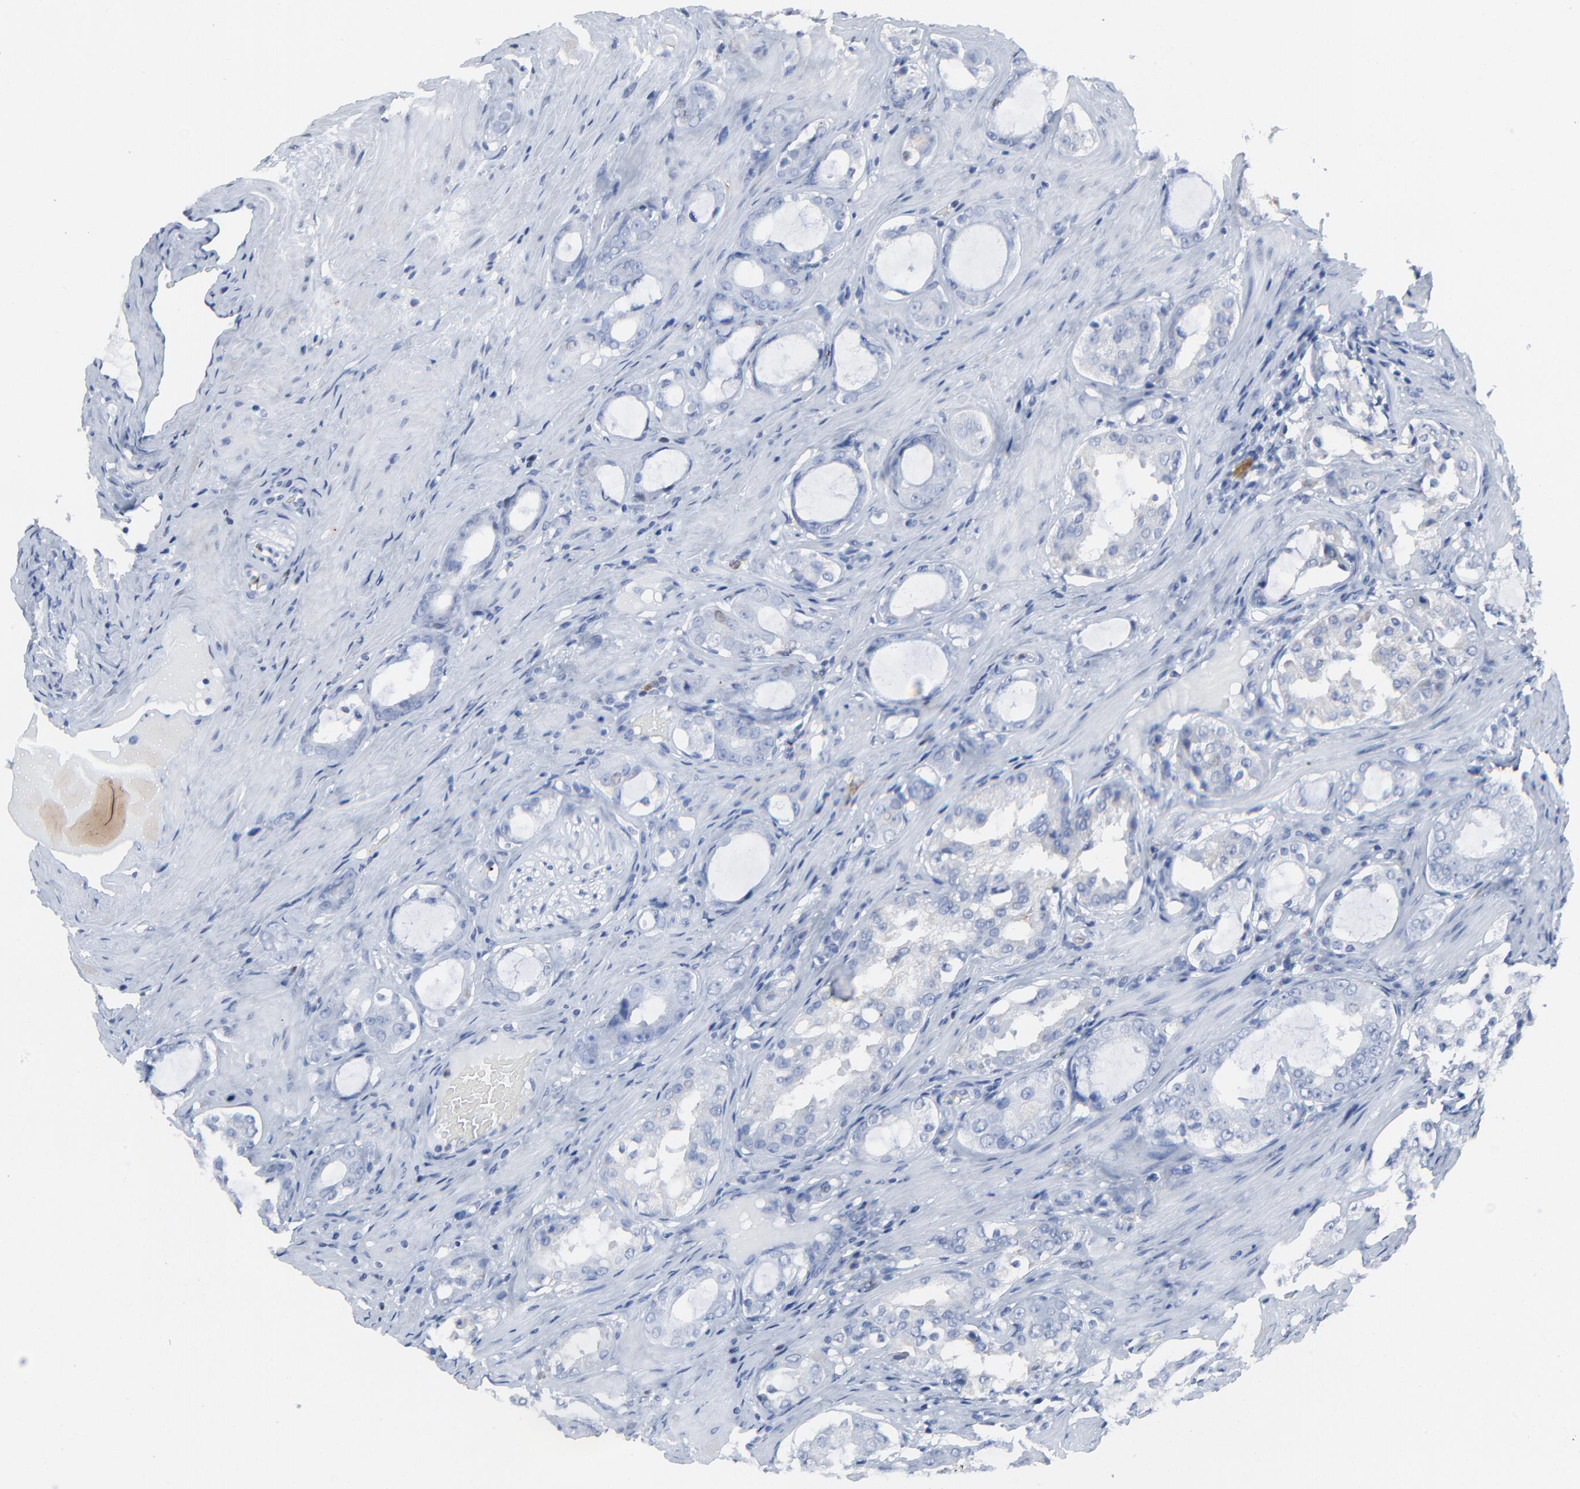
{"staining": {"intensity": "negative", "quantity": "none", "location": "none"}, "tissue": "prostate cancer", "cell_type": "Tumor cells", "image_type": "cancer", "snomed": [{"axis": "morphology", "description": "Adenocarcinoma, Medium grade"}, {"axis": "topography", "description": "Prostate"}], "caption": "This photomicrograph is of prostate adenocarcinoma (medium-grade) stained with IHC to label a protein in brown with the nuclei are counter-stained blue. There is no staining in tumor cells. (DAB immunohistochemistry, high magnification).", "gene": "BIRC3", "patient": {"sex": "male", "age": 73}}